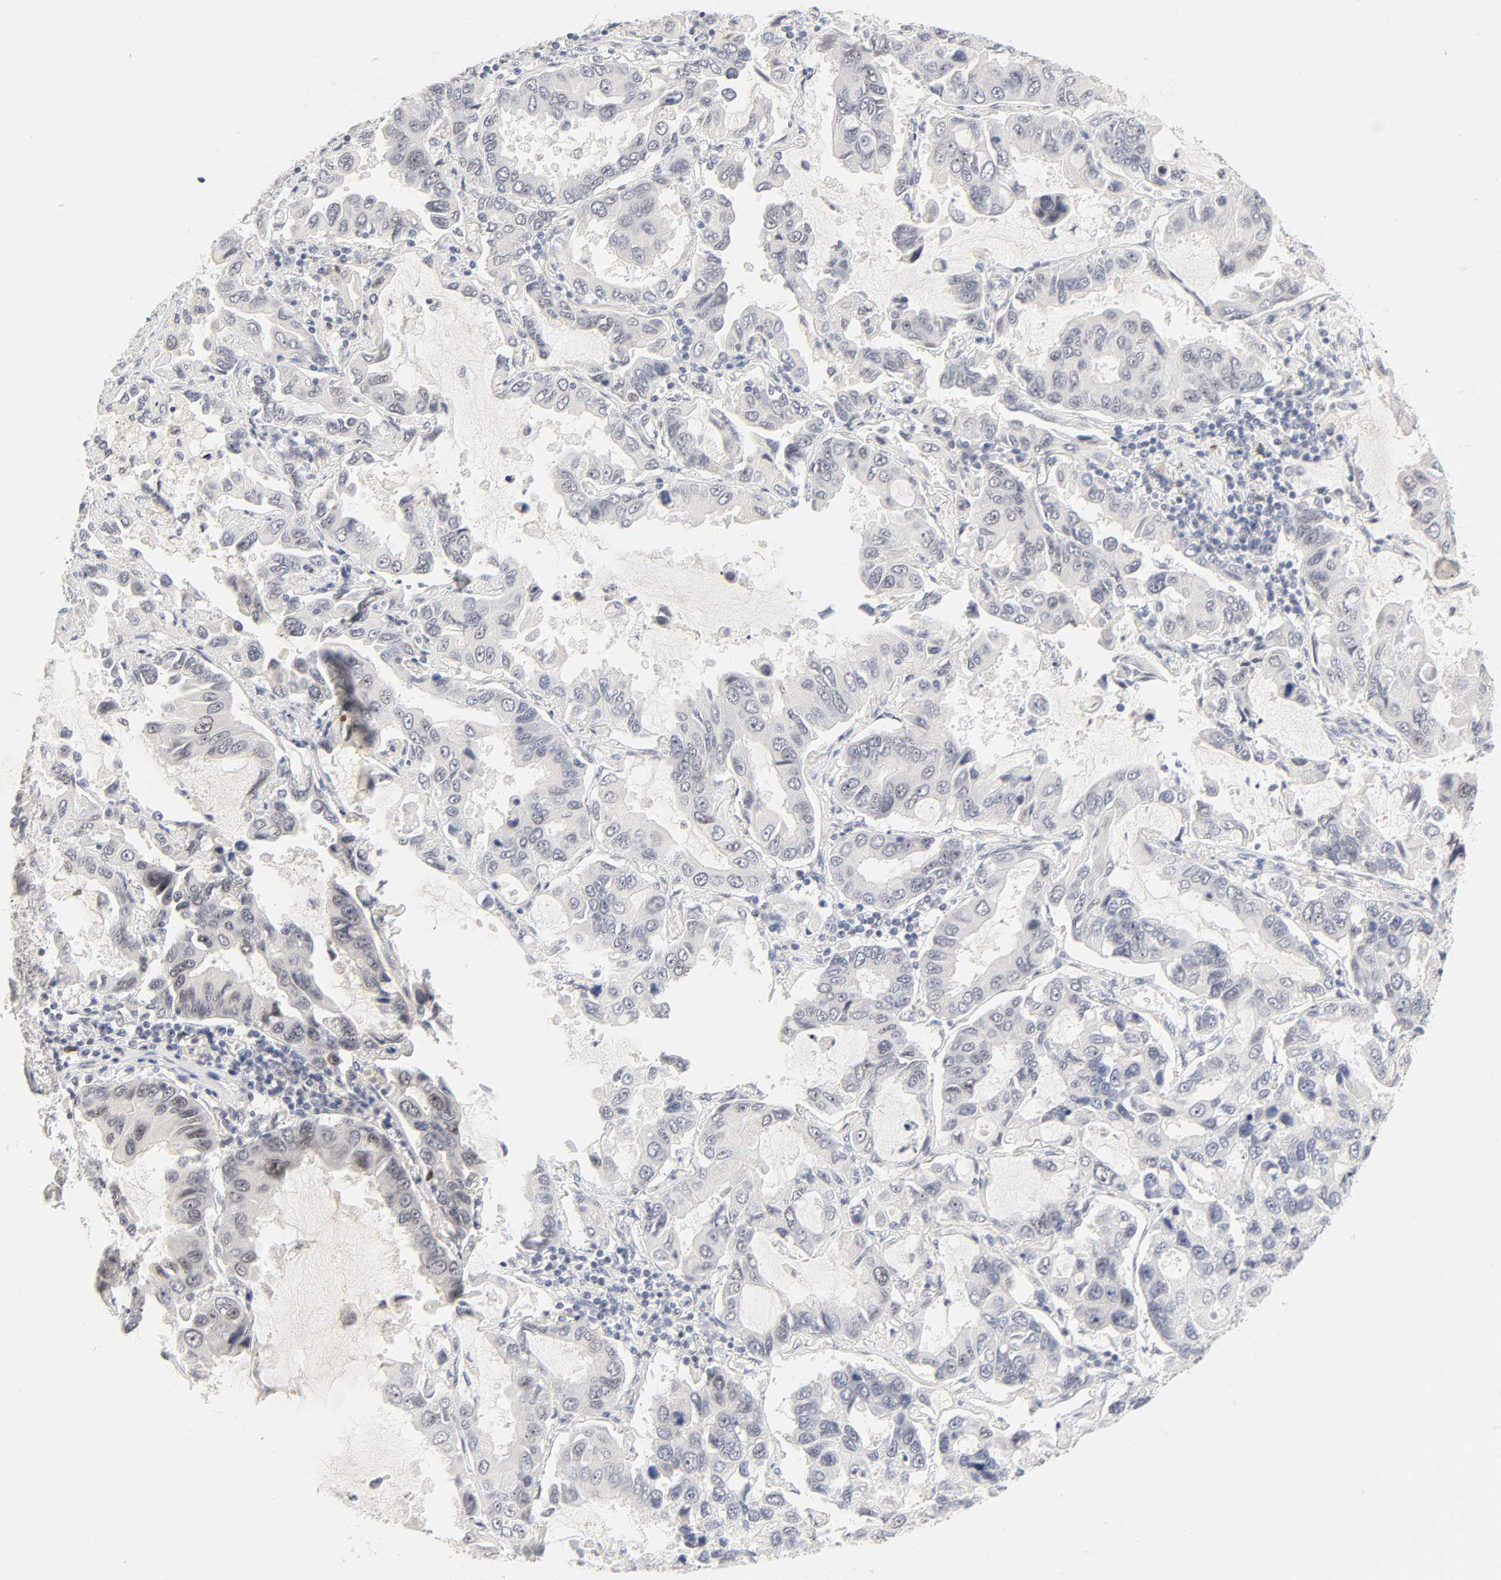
{"staining": {"intensity": "weak", "quantity": "<25%", "location": "nuclear"}, "tissue": "lung cancer", "cell_type": "Tumor cells", "image_type": "cancer", "snomed": [{"axis": "morphology", "description": "Adenocarcinoma, NOS"}, {"axis": "topography", "description": "Lung"}], "caption": "Tumor cells show no significant staining in lung cancer.", "gene": "MNAT1", "patient": {"sex": "male", "age": 64}}